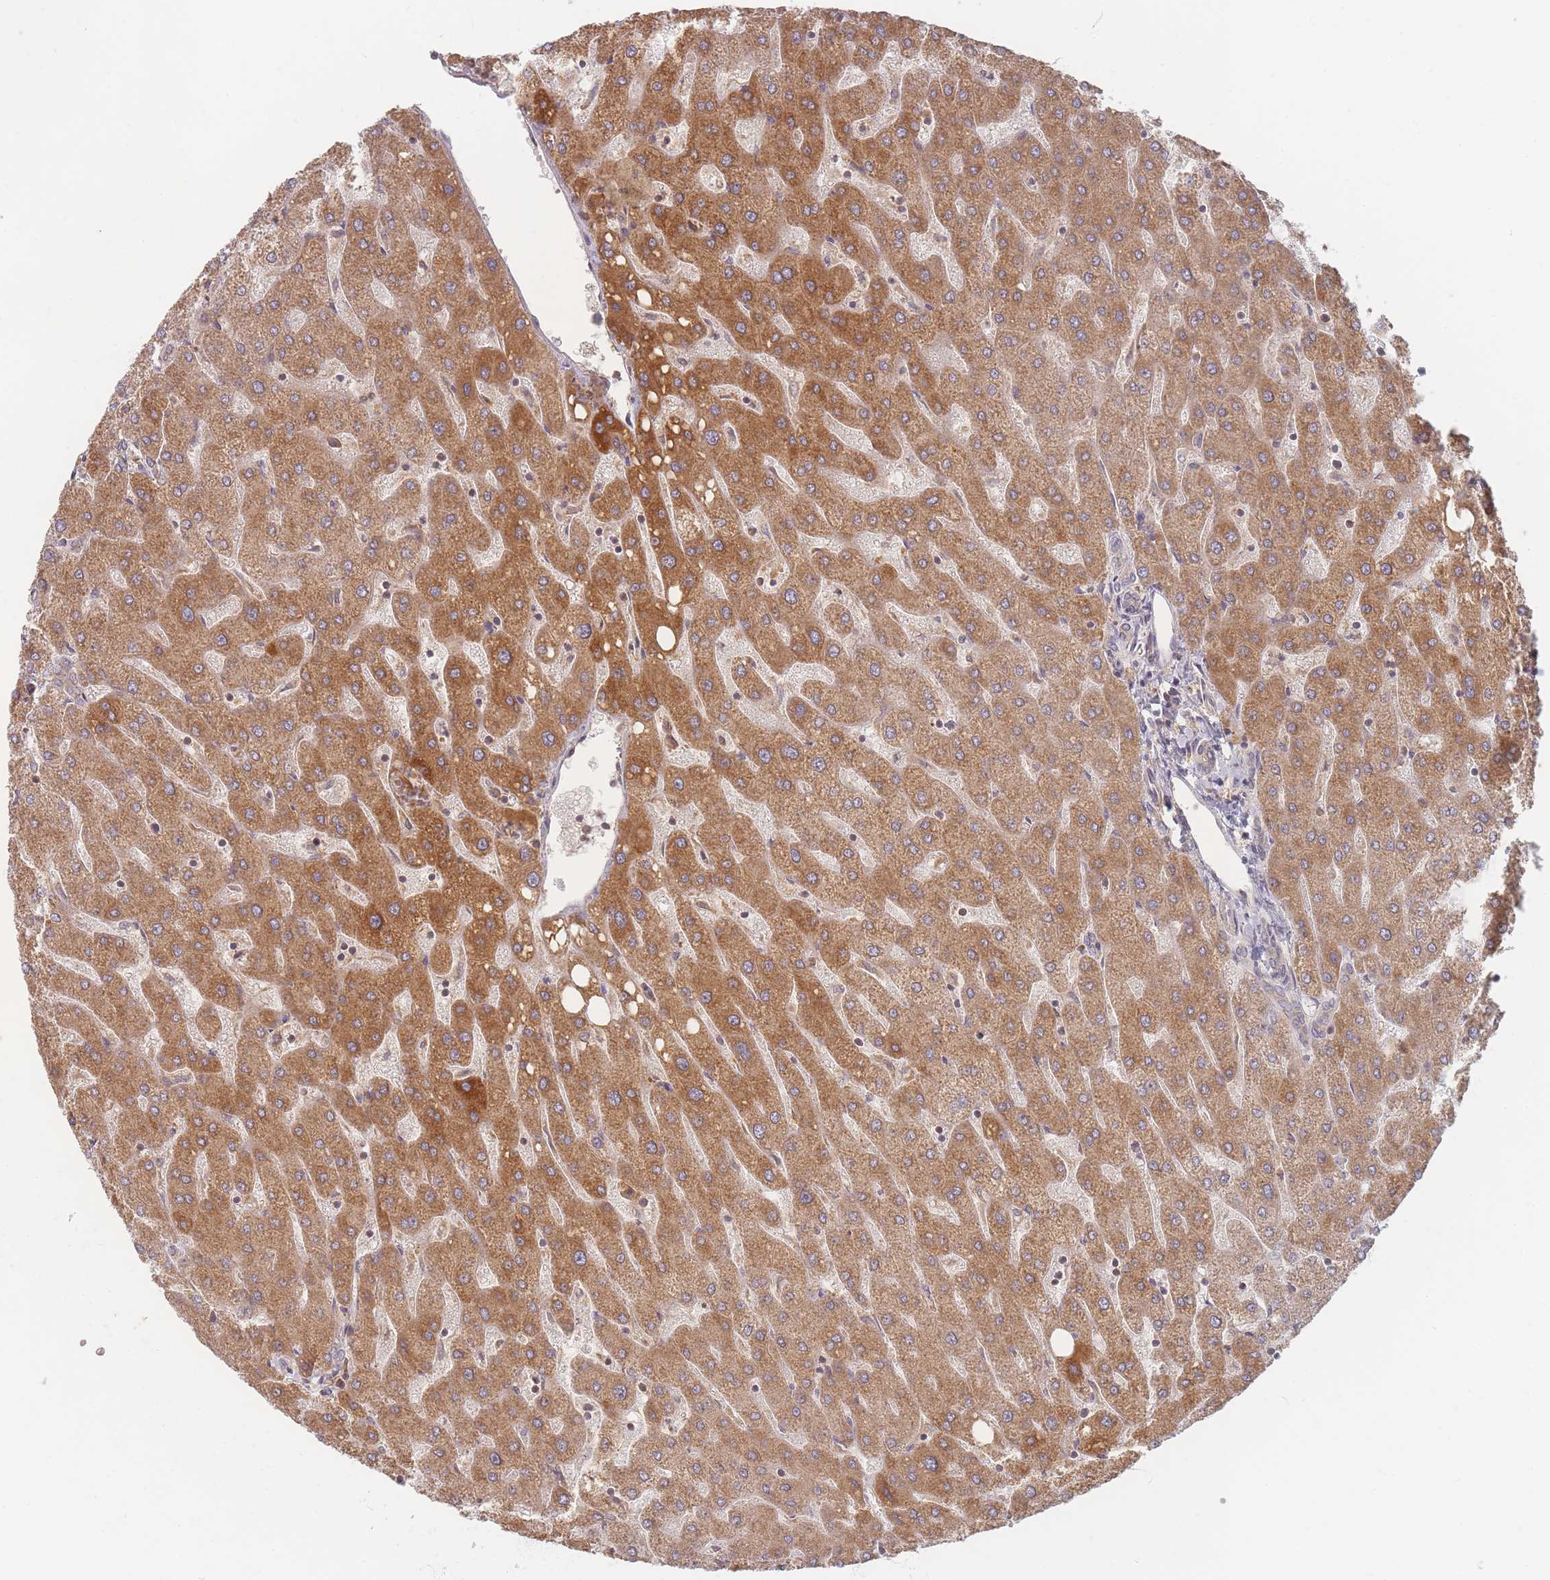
{"staining": {"intensity": "weak", "quantity": "<25%", "location": "cytoplasmic/membranous"}, "tissue": "liver", "cell_type": "Cholangiocytes", "image_type": "normal", "snomed": [{"axis": "morphology", "description": "Normal tissue, NOS"}, {"axis": "topography", "description": "Liver"}], "caption": "Immunohistochemistry photomicrograph of normal liver: liver stained with DAB (3,3'-diaminobenzidine) reveals no significant protein staining in cholangiocytes.", "gene": "SLC35F3", "patient": {"sex": "male", "age": 67}}